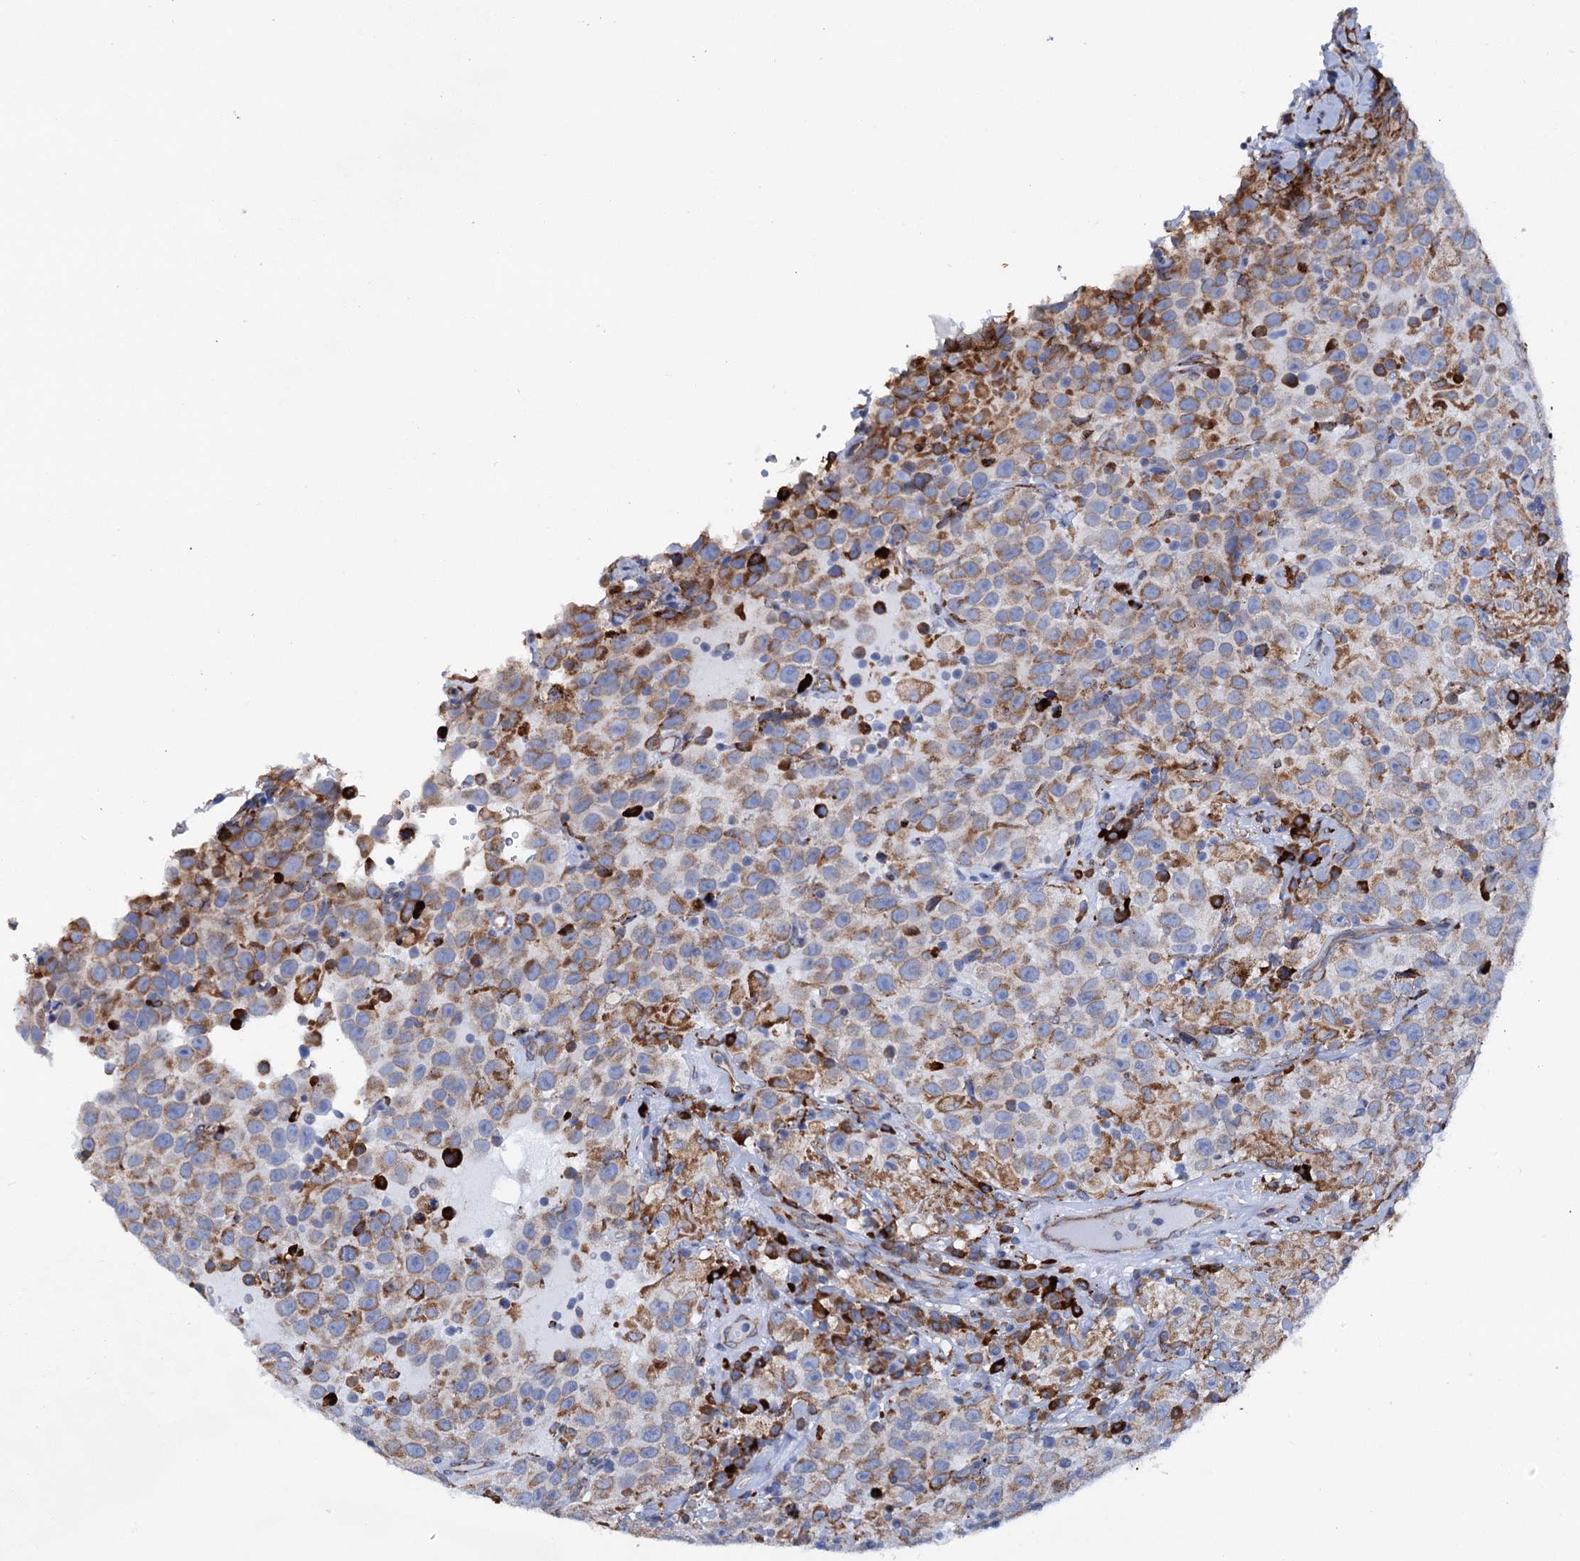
{"staining": {"intensity": "moderate", "quantity": "25%-75%", "location": "cytoplasmic/membranous"}, "tissue": "testis cancer", "cell_type": "Tumor cells", "image_type": "cancer", "snomed": [{"axis": "morphology", "description": "Seminoma, NOS"}, {"axis": "topography", "description": "Testis"}], "caption": "Human testis cancer stained with a protein marker reveals moderate staining in tumor cells.", "gene": "SHE", "patient": {"sex": "male", "age": 41}}